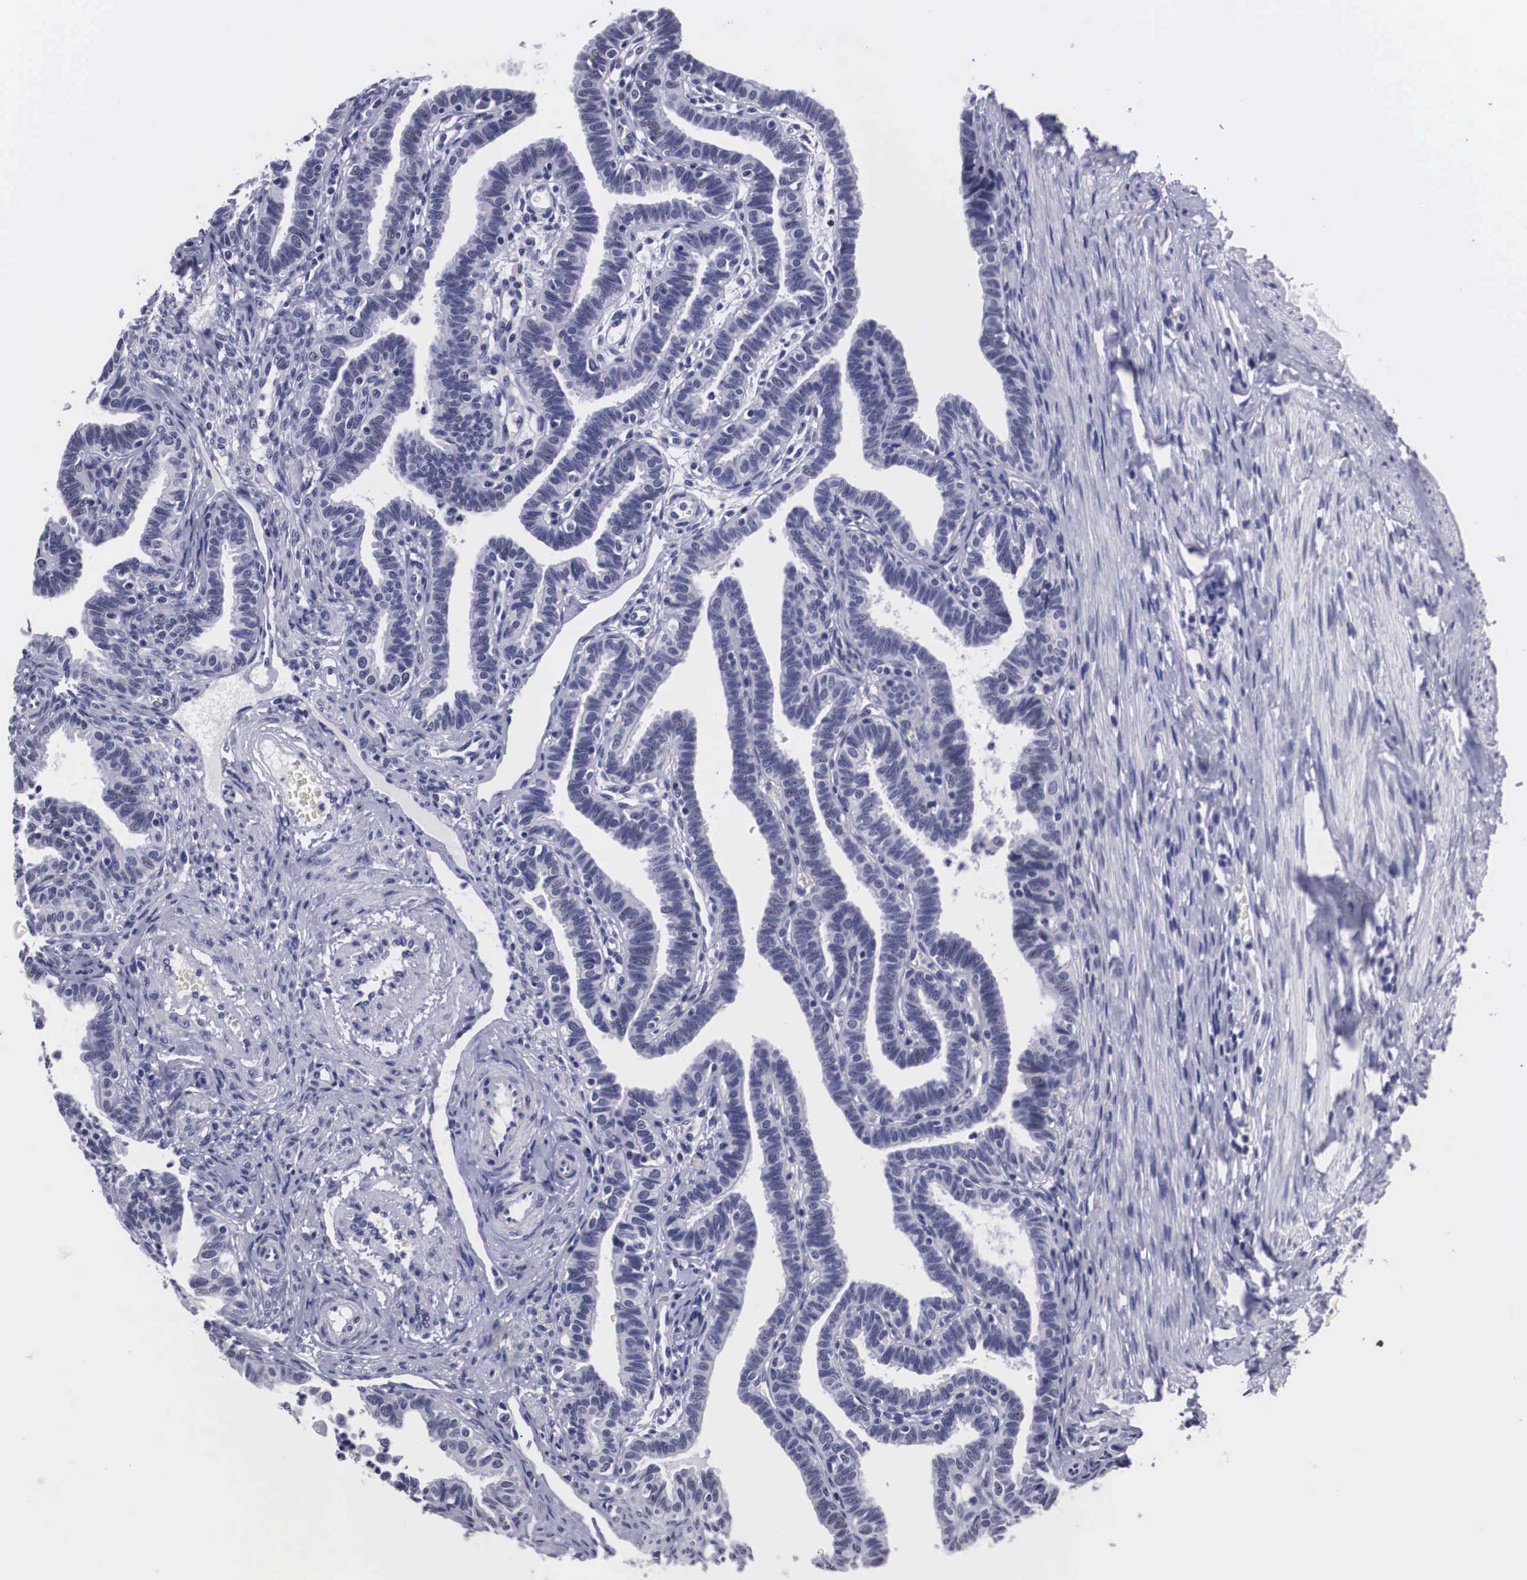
{"staining": {"intensity": "negative", "quantity": "none", "location": "none"}, "tissue": "fallopian tube", "cell_type": "Glandular cells", "image_type": "normal", "snomed": [{"axis": "morphology", "description": "Normal tissue, NOS"}, {"axis": "topography", "description": "Fallopian tube"}], "caption": "This micrograph is of normal fallopian tube stained with immunohistochemistry to label a protein in brown with the nuclei are counter-stained blue. There is no expression in glandular cells. The staining is performed using DAB brown chromogen with nuclei counter-stained in using hematoxylin.", "gene": "C22orf31", "patient": {"sex": "female", "age": 41}}